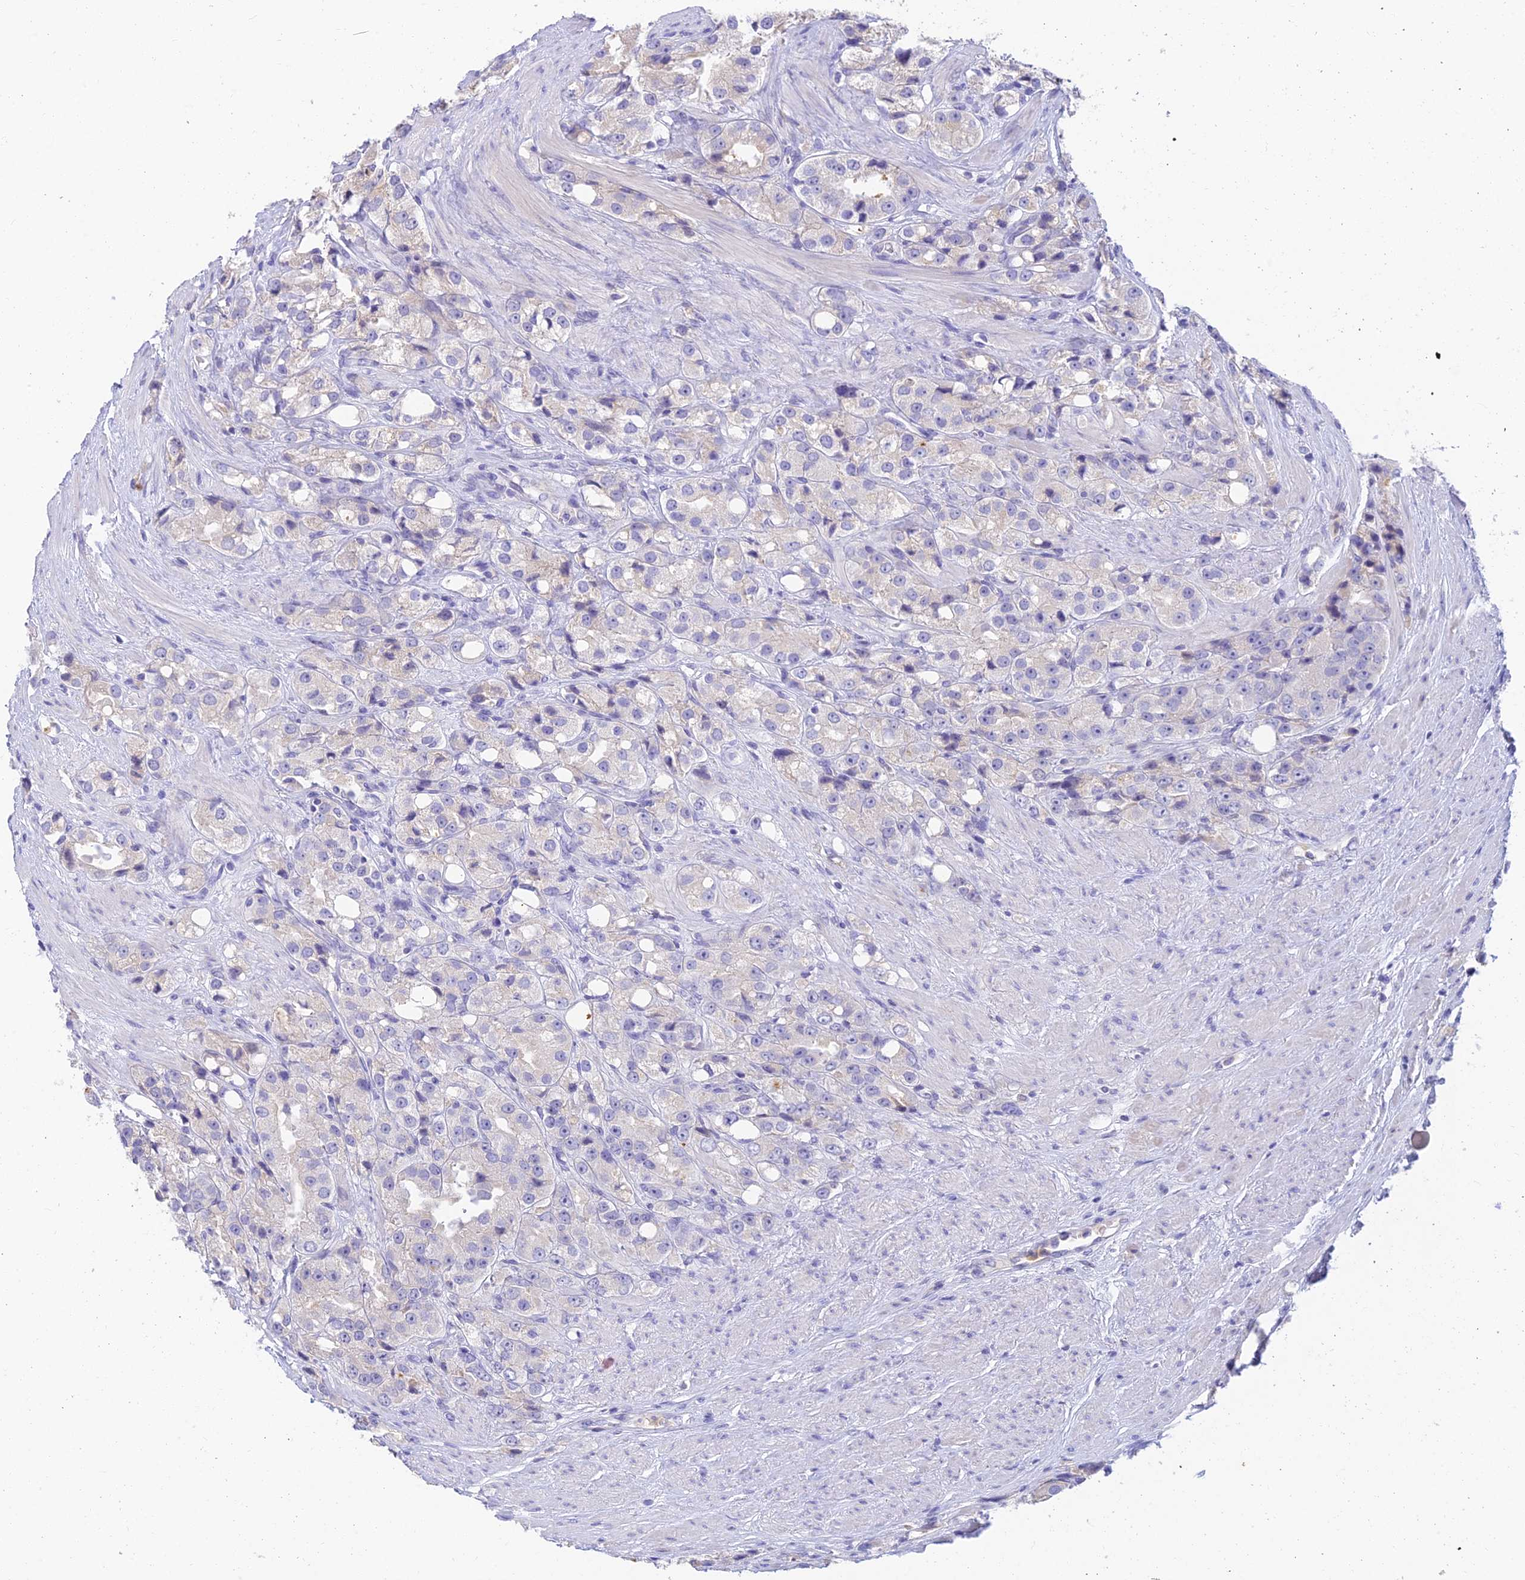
{"staining": {"intensity": "negative", "quantity": "none", "location": "none"}, "tissue": "prostate cancer", "cell_type": "Tumor cells", "image_type": "cancer", "snomed": [{"axis": "morphology", "description": "Adenocarcinoma, NOS"}, {"axis": "topography", "description": "Prostate"}], "caption": "Immunohistochemistry image of prostate cancer stained for a protein (brown), which demonstrates no positivity in tumor cells.", "gene": "INTS13", "patient": {"sex": "male", "age": 79}}